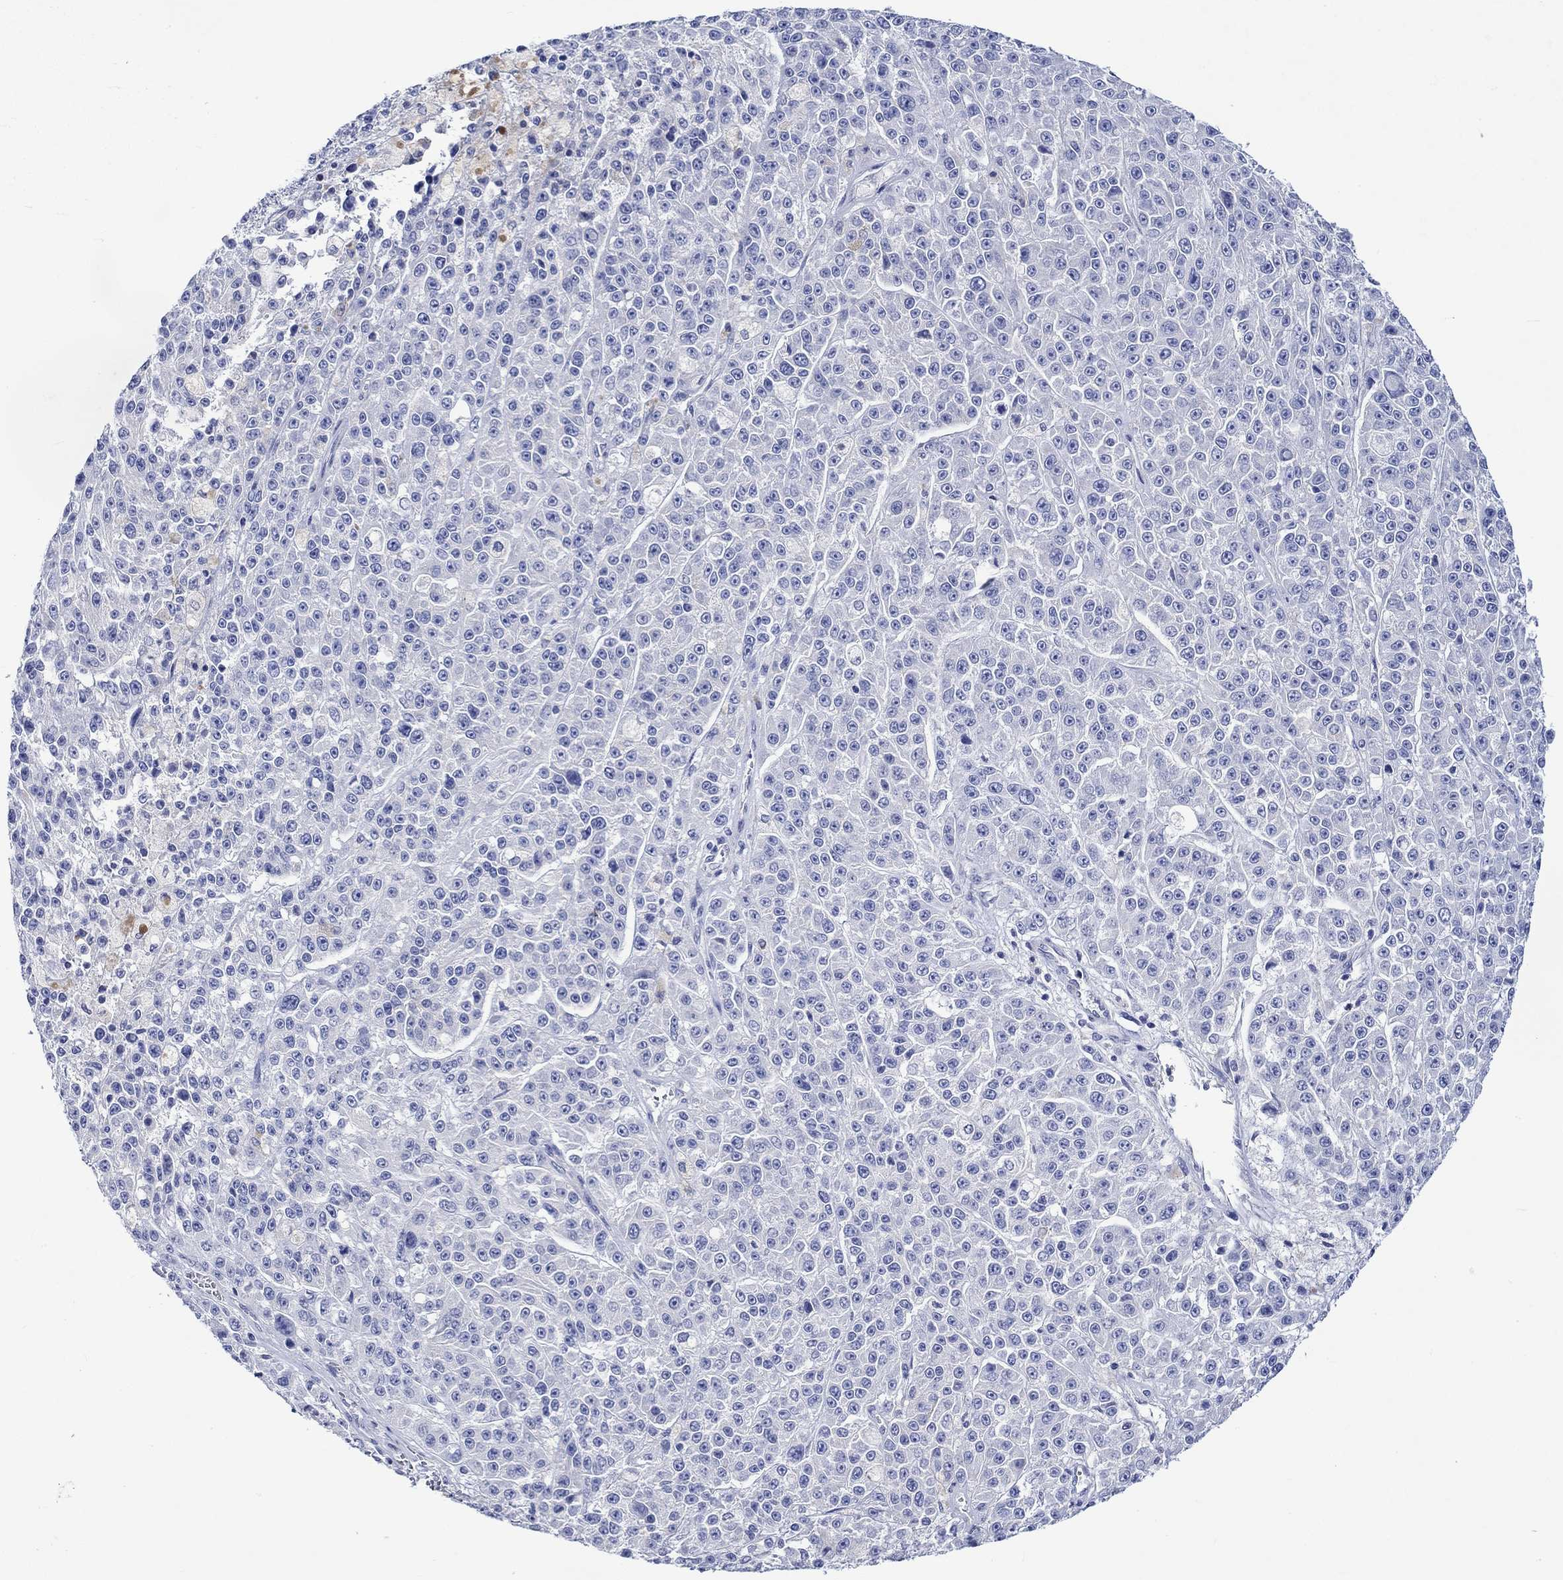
{"staining": {"intensity": "negative", "quantity": "none", "location": "none"}, "tissue": "melanoma", "cell_type": "Tumor cells", "image_type": "cancer", "snomed": [{"axis": "morphology", "description": "Malignant melanoma, NOS"}, {"axis": "topography", "description": "Skin"}], "caption": "Melanoma was stained to show a protein in brown. There is no significant expression in tumor cells.", "gene": "NRIP3", "patient": {"sex": "female", "age": 58}}